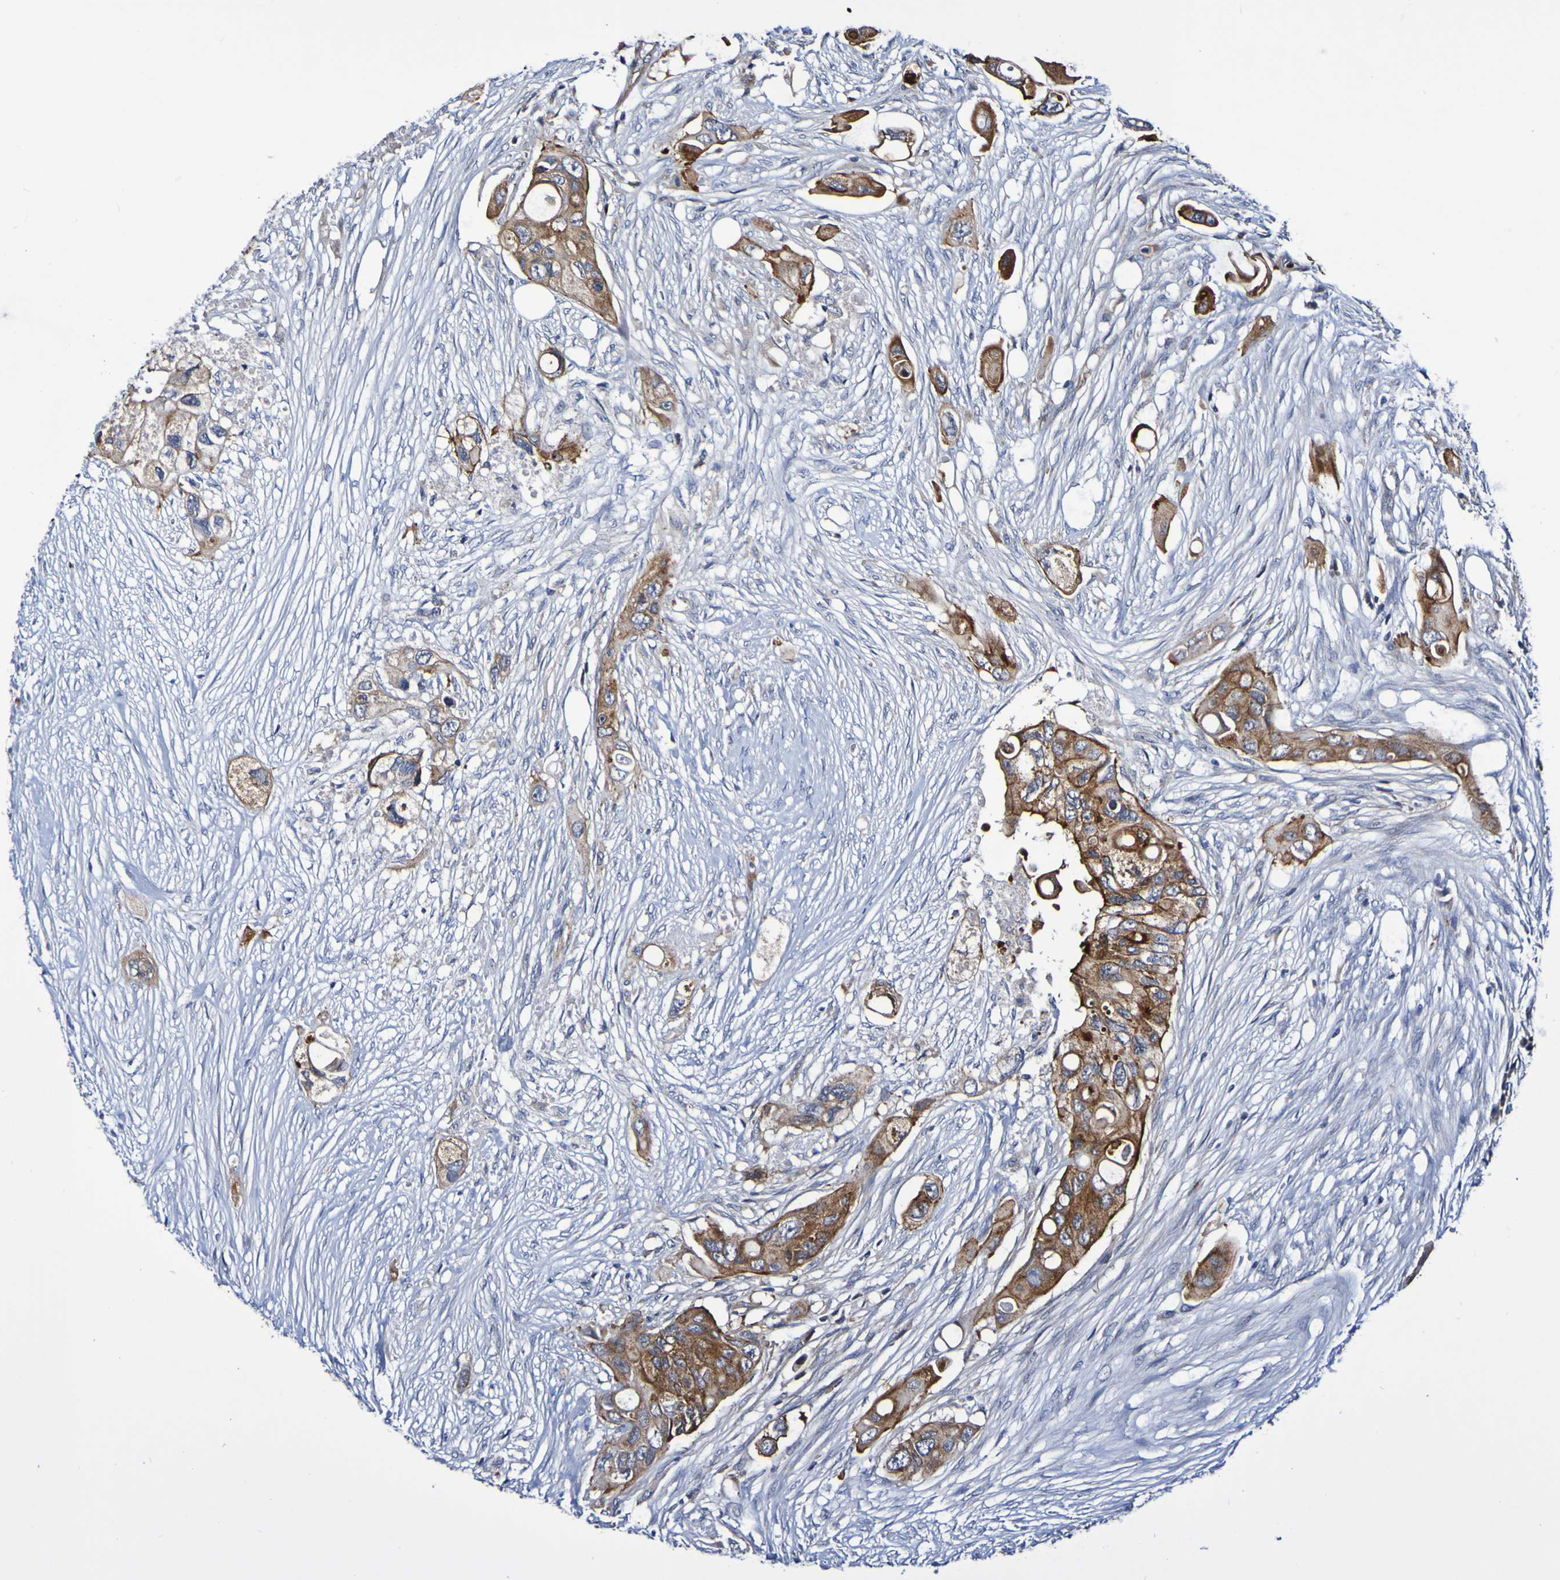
{"staining": {"intensity": "strong", "quantity": ">75%", "location": "cytoplasmic/membranous"}, "tissue": "colorectal cancer", "cell_type": "Tumor cells", "image_type": "cancer", "snomed": [{"axis": "morphology", "description": "Adenocarcinoma, NOS"}, {"axis": "topography", "description": "Colon"}], "caption": "The micrograph displays immunohistochemical staining of colorectal cancer (adenocarcinoma). There is strong cytoplasmic/membranous positivity is appreciated in approximately >75% of tumor cells.", "gene": "GJB1", "patient": {"sex": "female", "age": 57}}